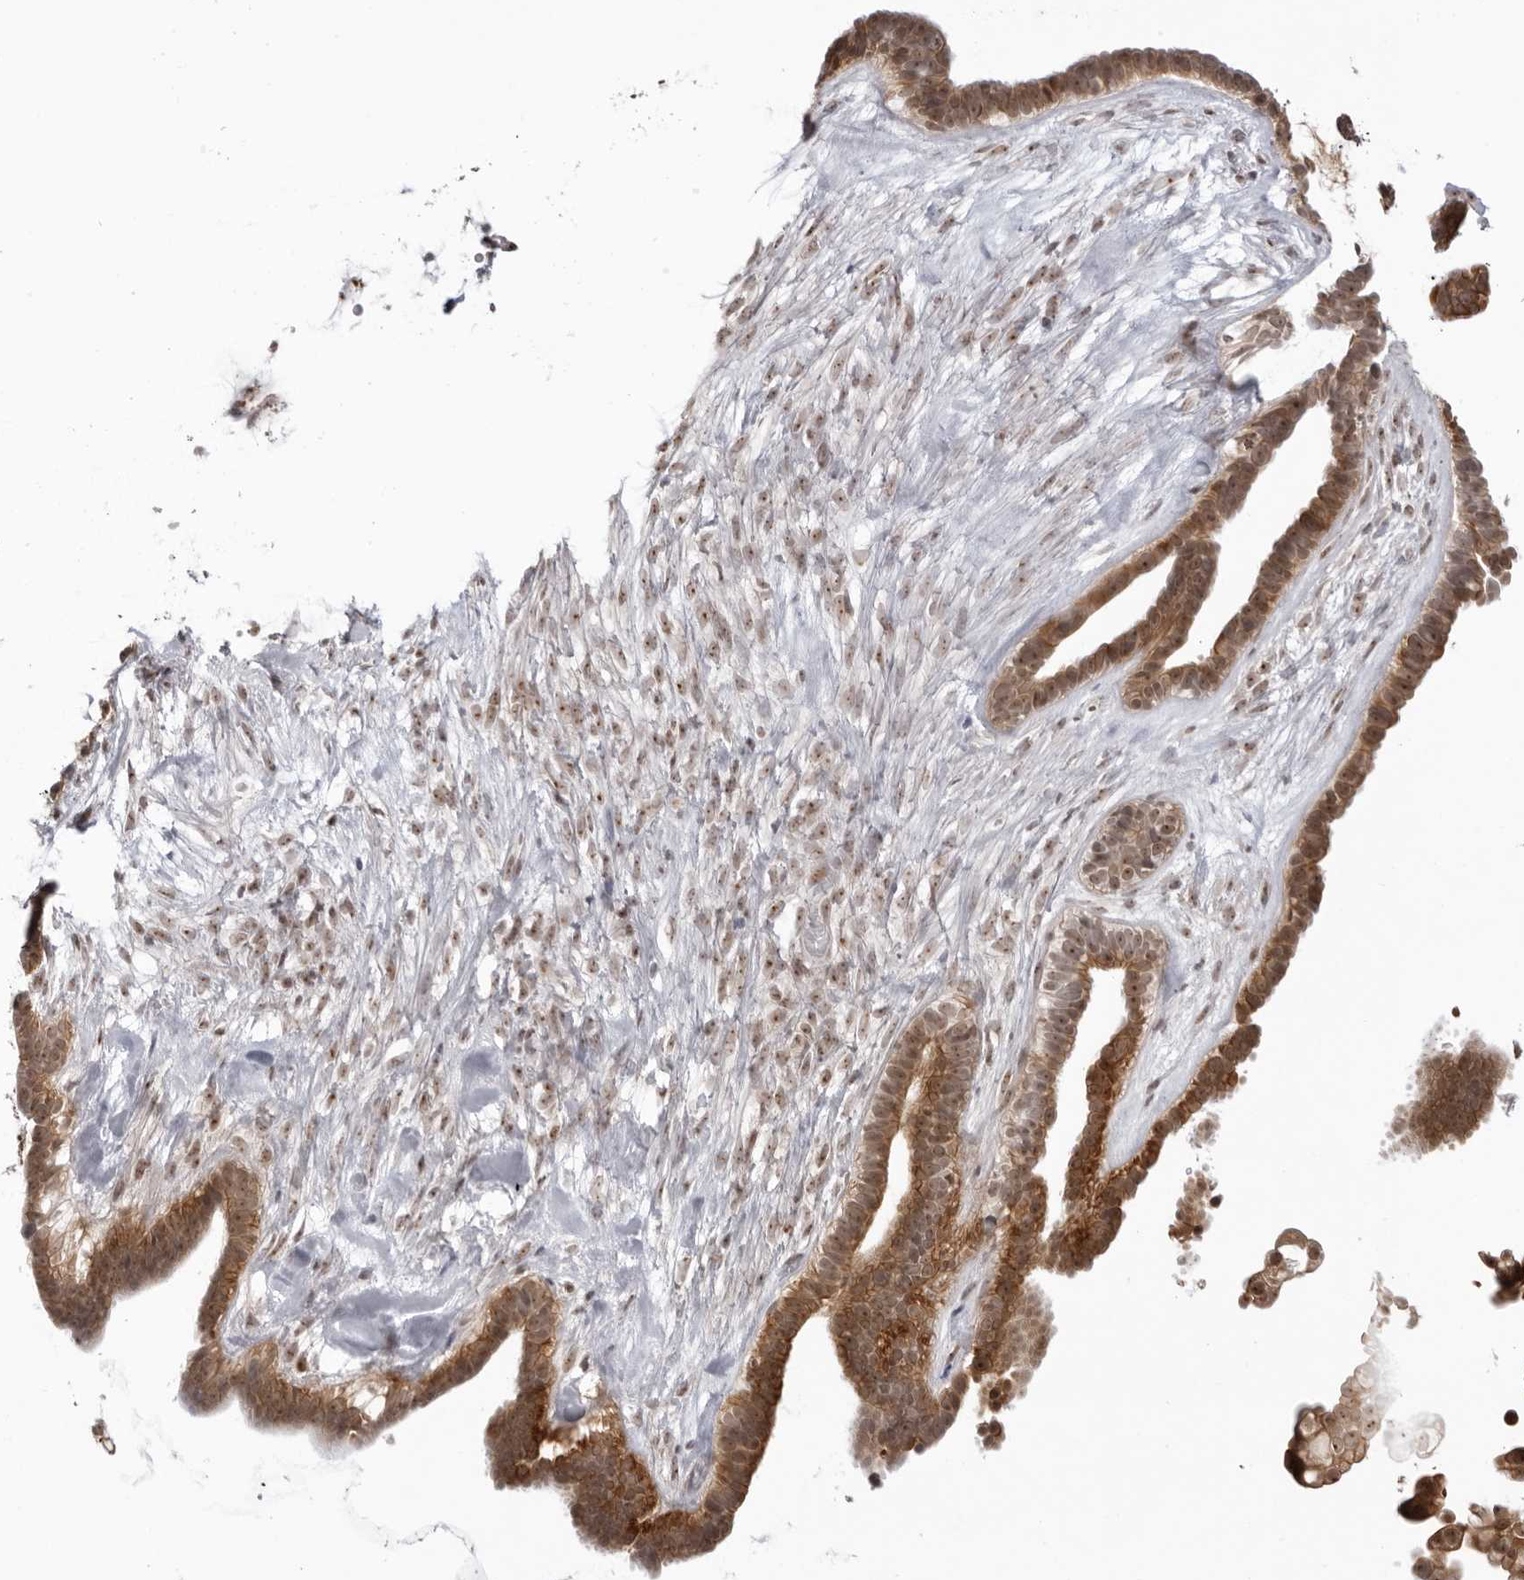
{"staining": {"intensity": "strong", "quantity": ">75%", "location": "cytoplasmic/membranous,nuclear"}, "tissue": "ovarian cancer", "cell_type": "Tumor cells", "image_type": "cancer", "snomed": [{"axis": "morphology", "description": "Cystadenocarcinoma, serous, NOS"}, {"axis": "topography", "description": "Ovary"}], "caption": "Strong cytoplasmic/membranous and nuclear protein positivity is appreciated in approximately >75% of tumor cells in serous cystadenocarcinoma (ovarian).", "gene": "EXOSC10", "patient": {"sex": "female", "age": 56}}